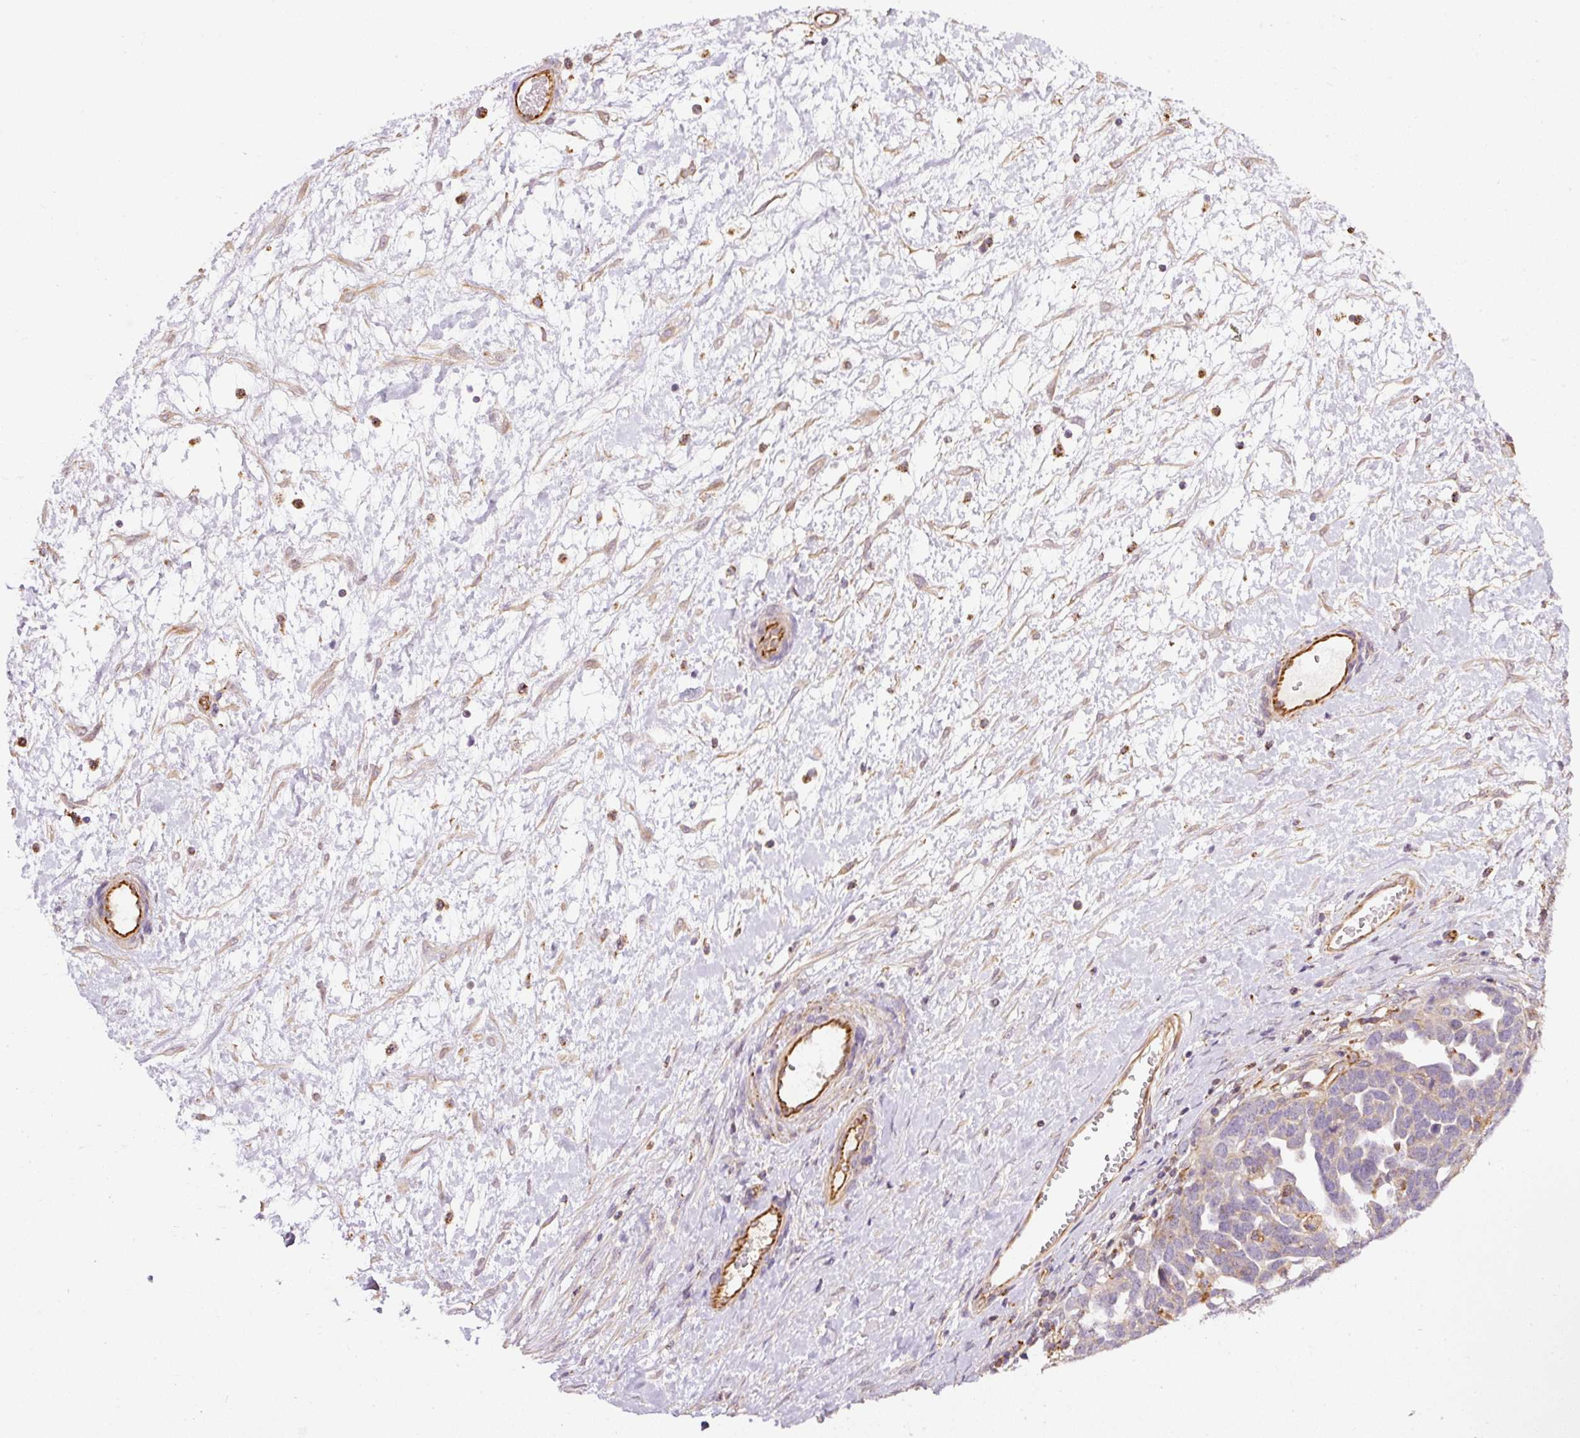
{"staining": {"intensity": "negative", "quantity": "none", "location": "none"}, "tissue": "ovarian cancer", "cell_type": "Tumor cells", "image_type": "cancer", "snomed": [{"axis": "morphology", "description": "Cystadenocarcinoma, serous, NOS"}, {"axis": "topography", "description": "Ovary"}], "caption": "Tumor cells are negative for brown protein staining in ovarian serous cystadenocarcinoma. (DAB IHC with hematoxylin counter stain).", "gene": "PCK2", "patient": {"sex": "female", "age": 54}}